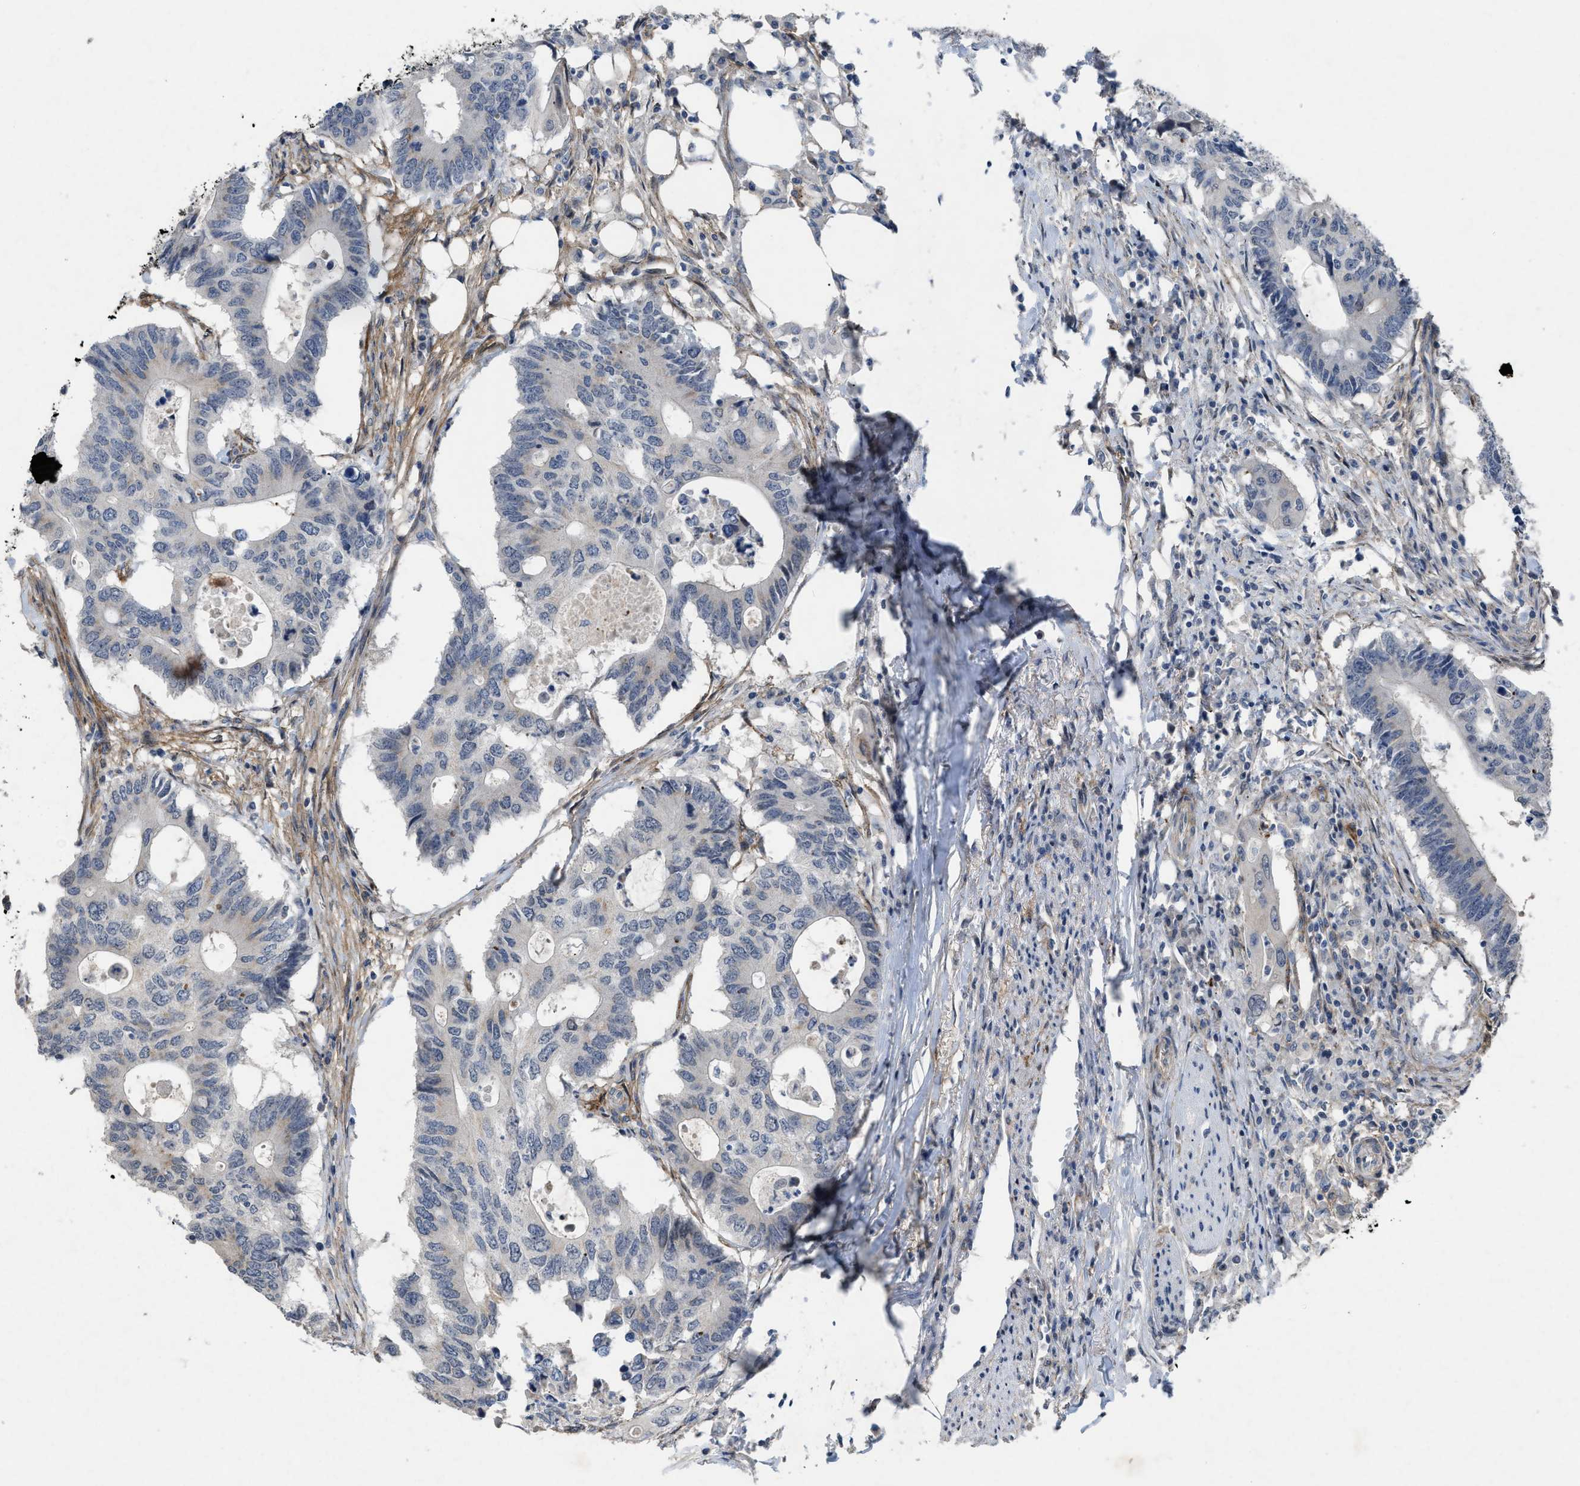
{"staining": {"intensity": "negative", "quantity": "none", "location": "none"}, "tissue": "colorectal cancer", "cell_type": "Tumor cells", "image_type": "cancer", "snomed": [{"axis": "morphology", "description": "Adenocarcinoma, NOS"}, {"axis": "topography", "description": "Colon"}], "caption": "This micrograph is of colorectal cancer stained with immunohistochemistry to label a protein in brown with the nuclei are counter-stained blue. There is no staining in tumor cells.", "gene": "PDGFRA", "patient": {"sex": "male", "age": 71}}